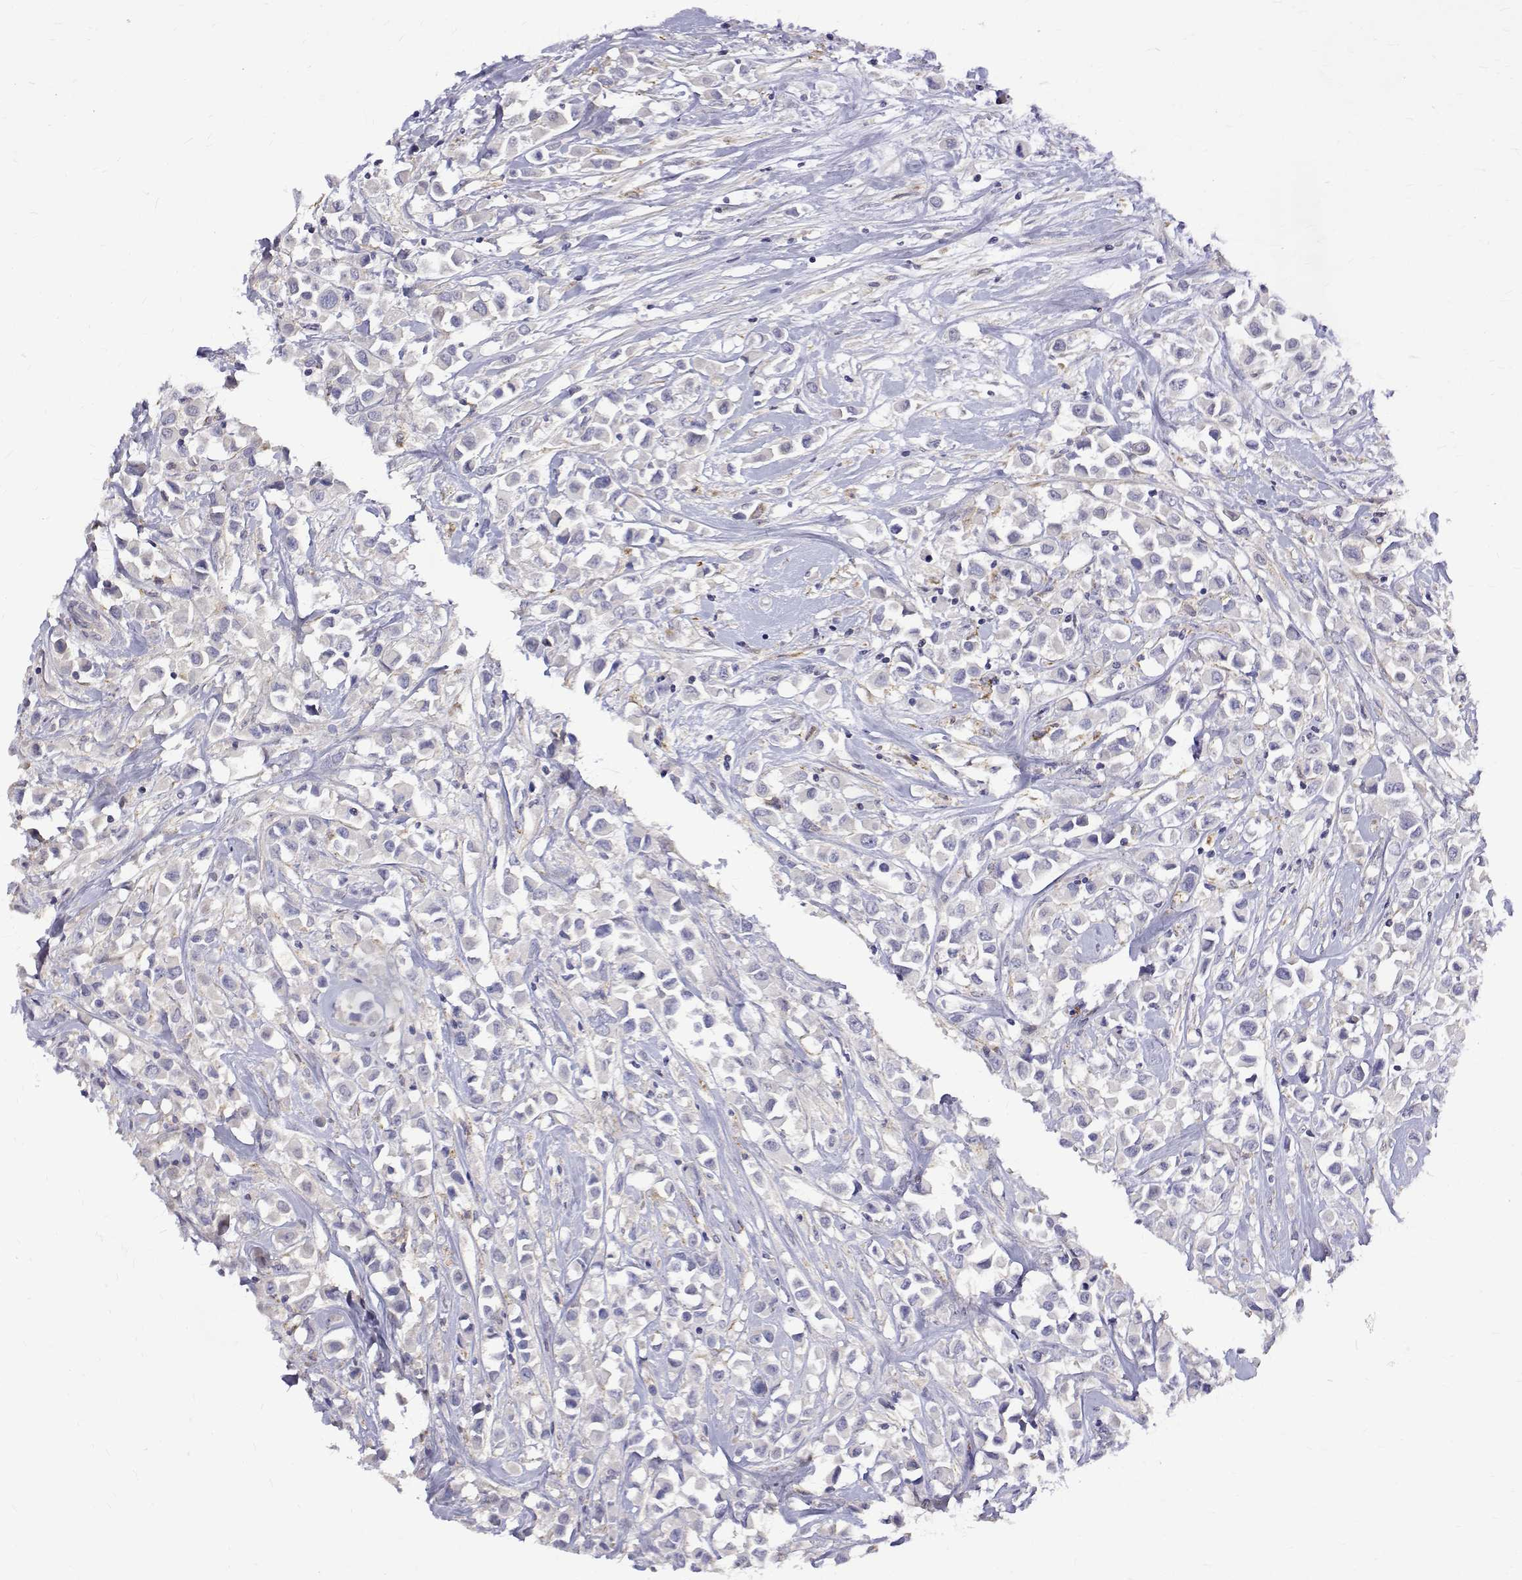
{"staining": {"intensity": "negative", "quantity": "none", "location": "none"}, "tissue": "breast cancer", "cell_type": "Tumor cells", "image_type": "cancer", "snomed": [{"axis": "morphology", "description": "Duct carcinoma"}, {"axis": "topography", "description": "Breast"}], "caption": "The photomicrograph displays no staining of tumor cells in infiltrating ductal carcinoma (breast).", "gene": "PADI1", "patient": {"sex": "female", "age": 61}}